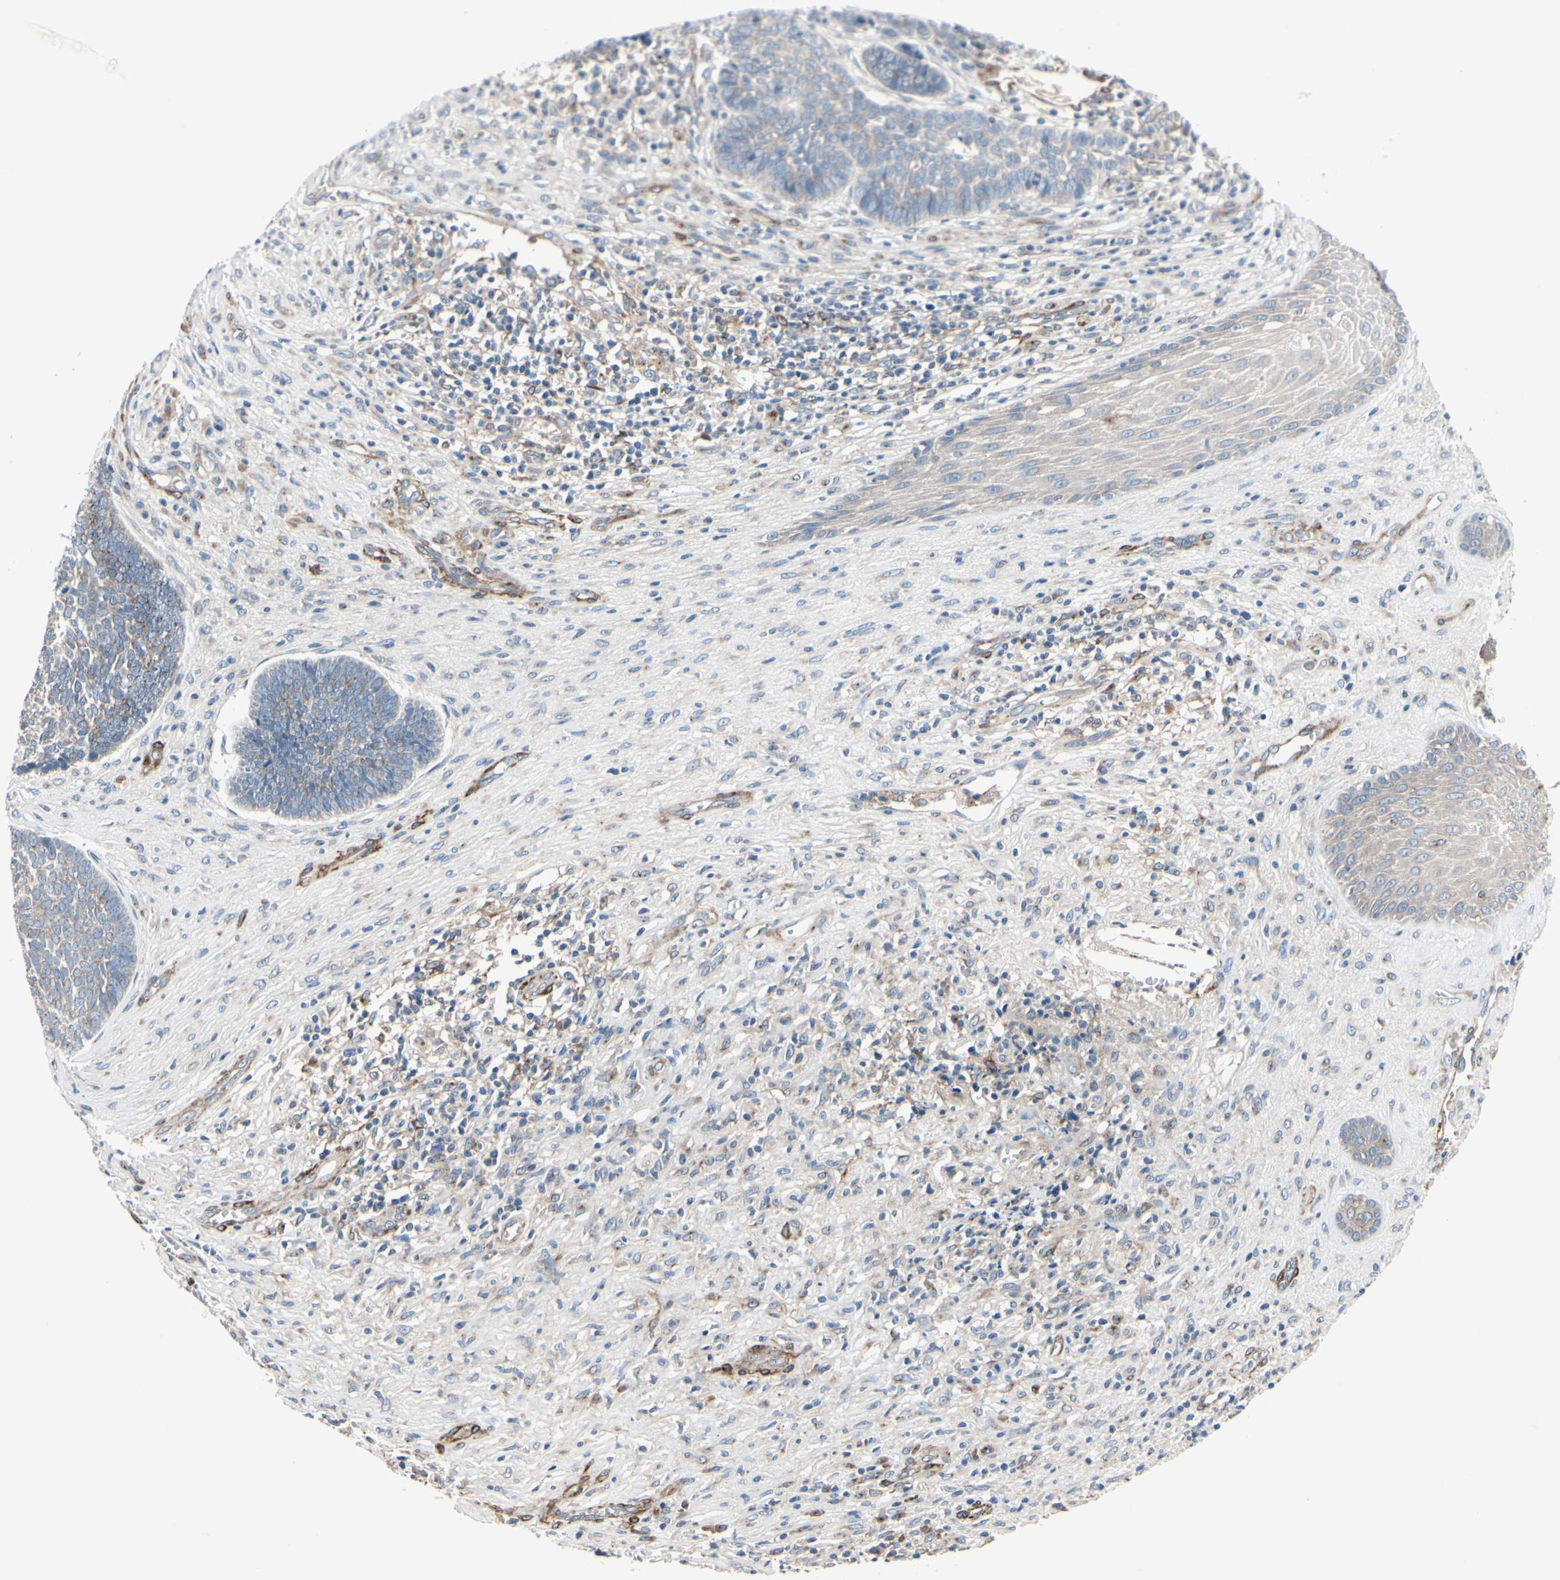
{"staining": {"intensity": "weak", "quantity": "25%-75%", "location": "cytoplasmic/membranous"}, "tissue": "skin cancer", "cell_type": "Tumor cells", "image_type": "cancer", "snomed": [{"axis": "morphology", "description": "Basal cell carcinoma"}, {"axis": "topography", "description": "Skin"}], "caption": "A brown stain shows weak cytoplasmic/membranous staining of a protein in basal cell carcinoma (skin) tumor cells.", "gene": "PRKAR2B", "patient": {"sex": "male", "age": 84}}